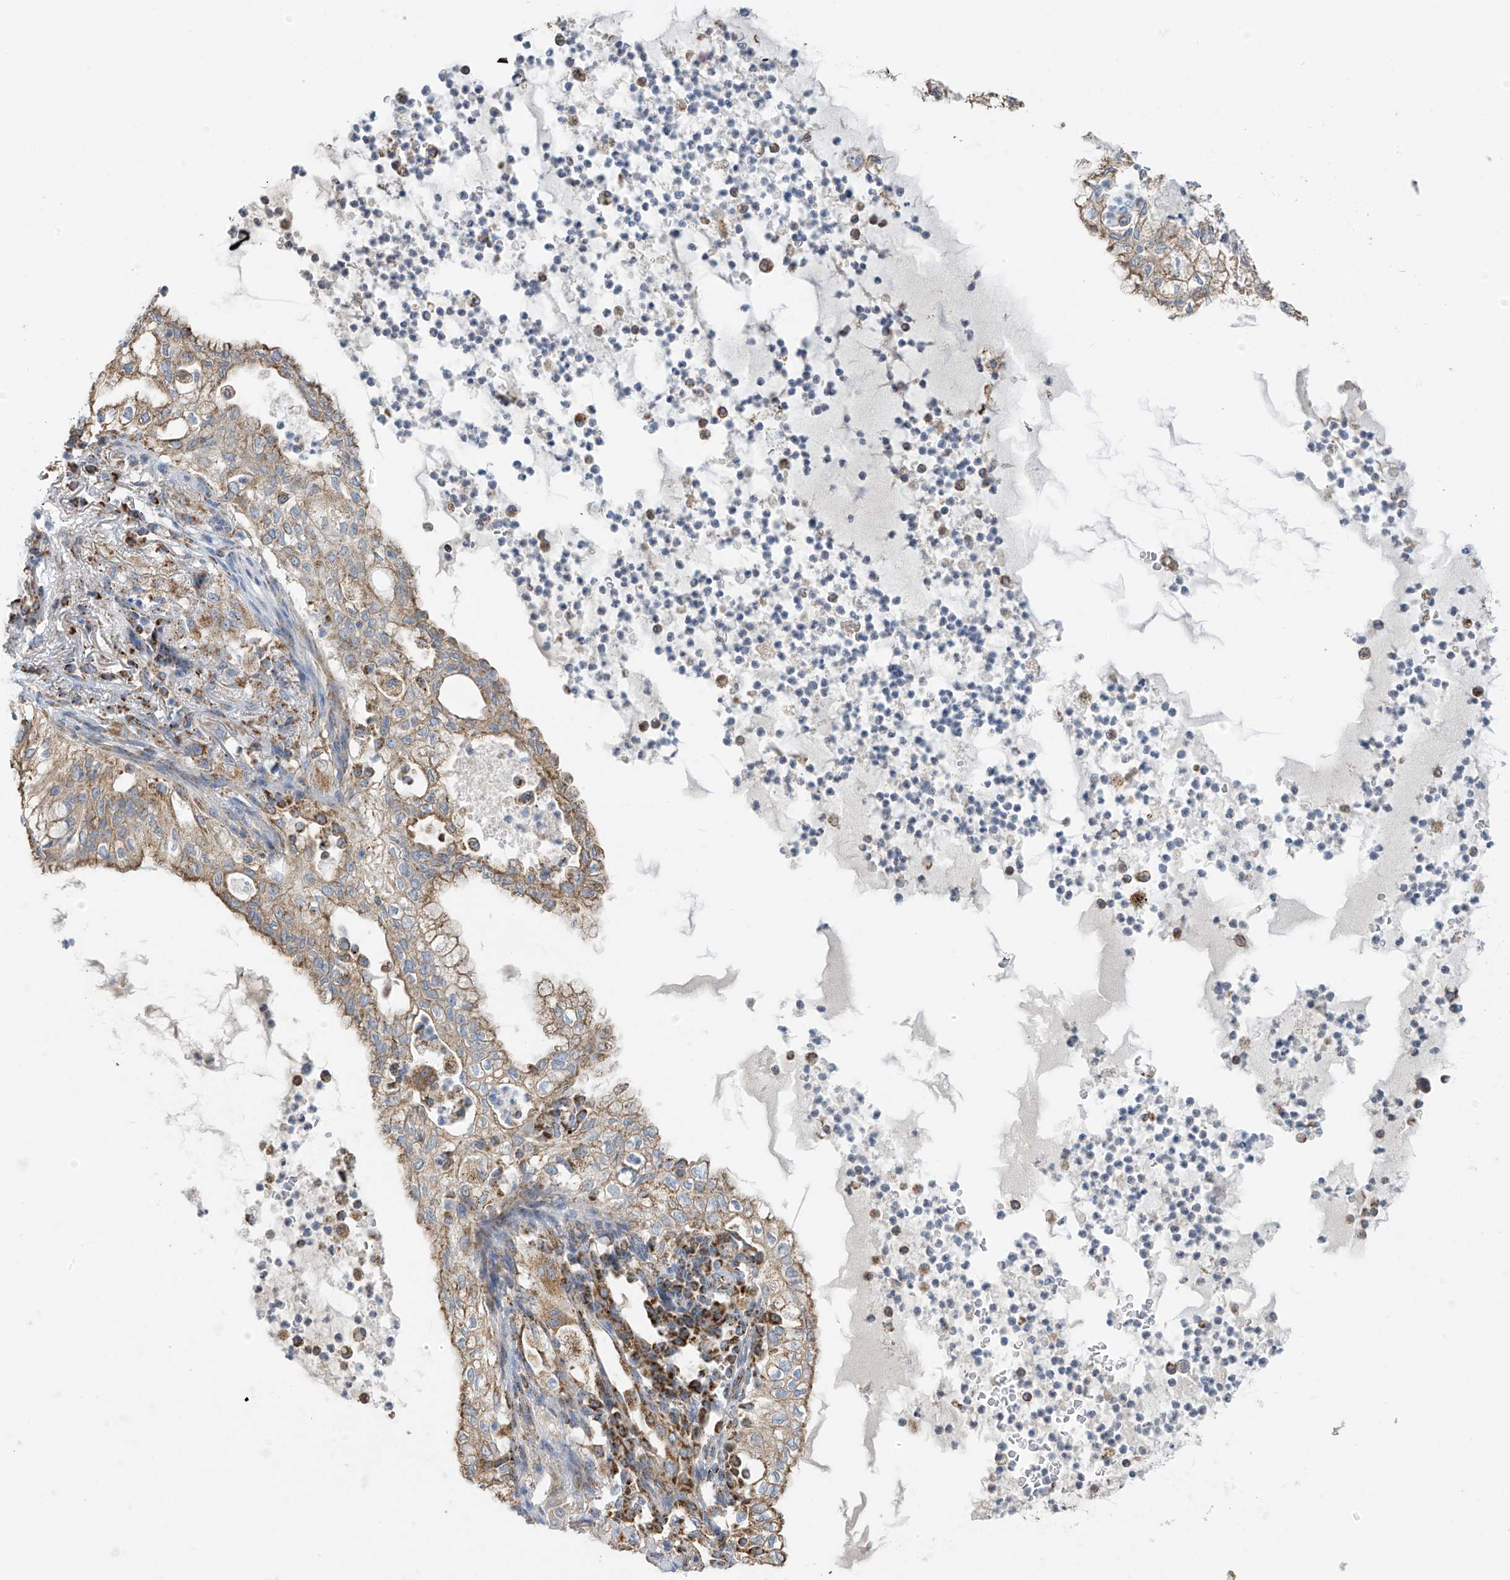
{"staining": {"intensity": "moderate", "quantity": "25%-75%", "location": "cytoplasmic/membranous"}, "tissue": "lung cancer", "cell_type": "Tumor cells", "image_type": "cancer", "snomed": [{"axis": "morphology", "description": "Adenocarcinoma, NOS"}, {"axis": "topography", "description": "Lung"}], "caption": "This photomicrograph displays IHC staining of human lung cancer, with medium moderate cytoplasmic/membranous staining in about 25%-75% of tumor cells.", "gene": "PNPT1", "patient": {"sex": "female", "age": 70}}